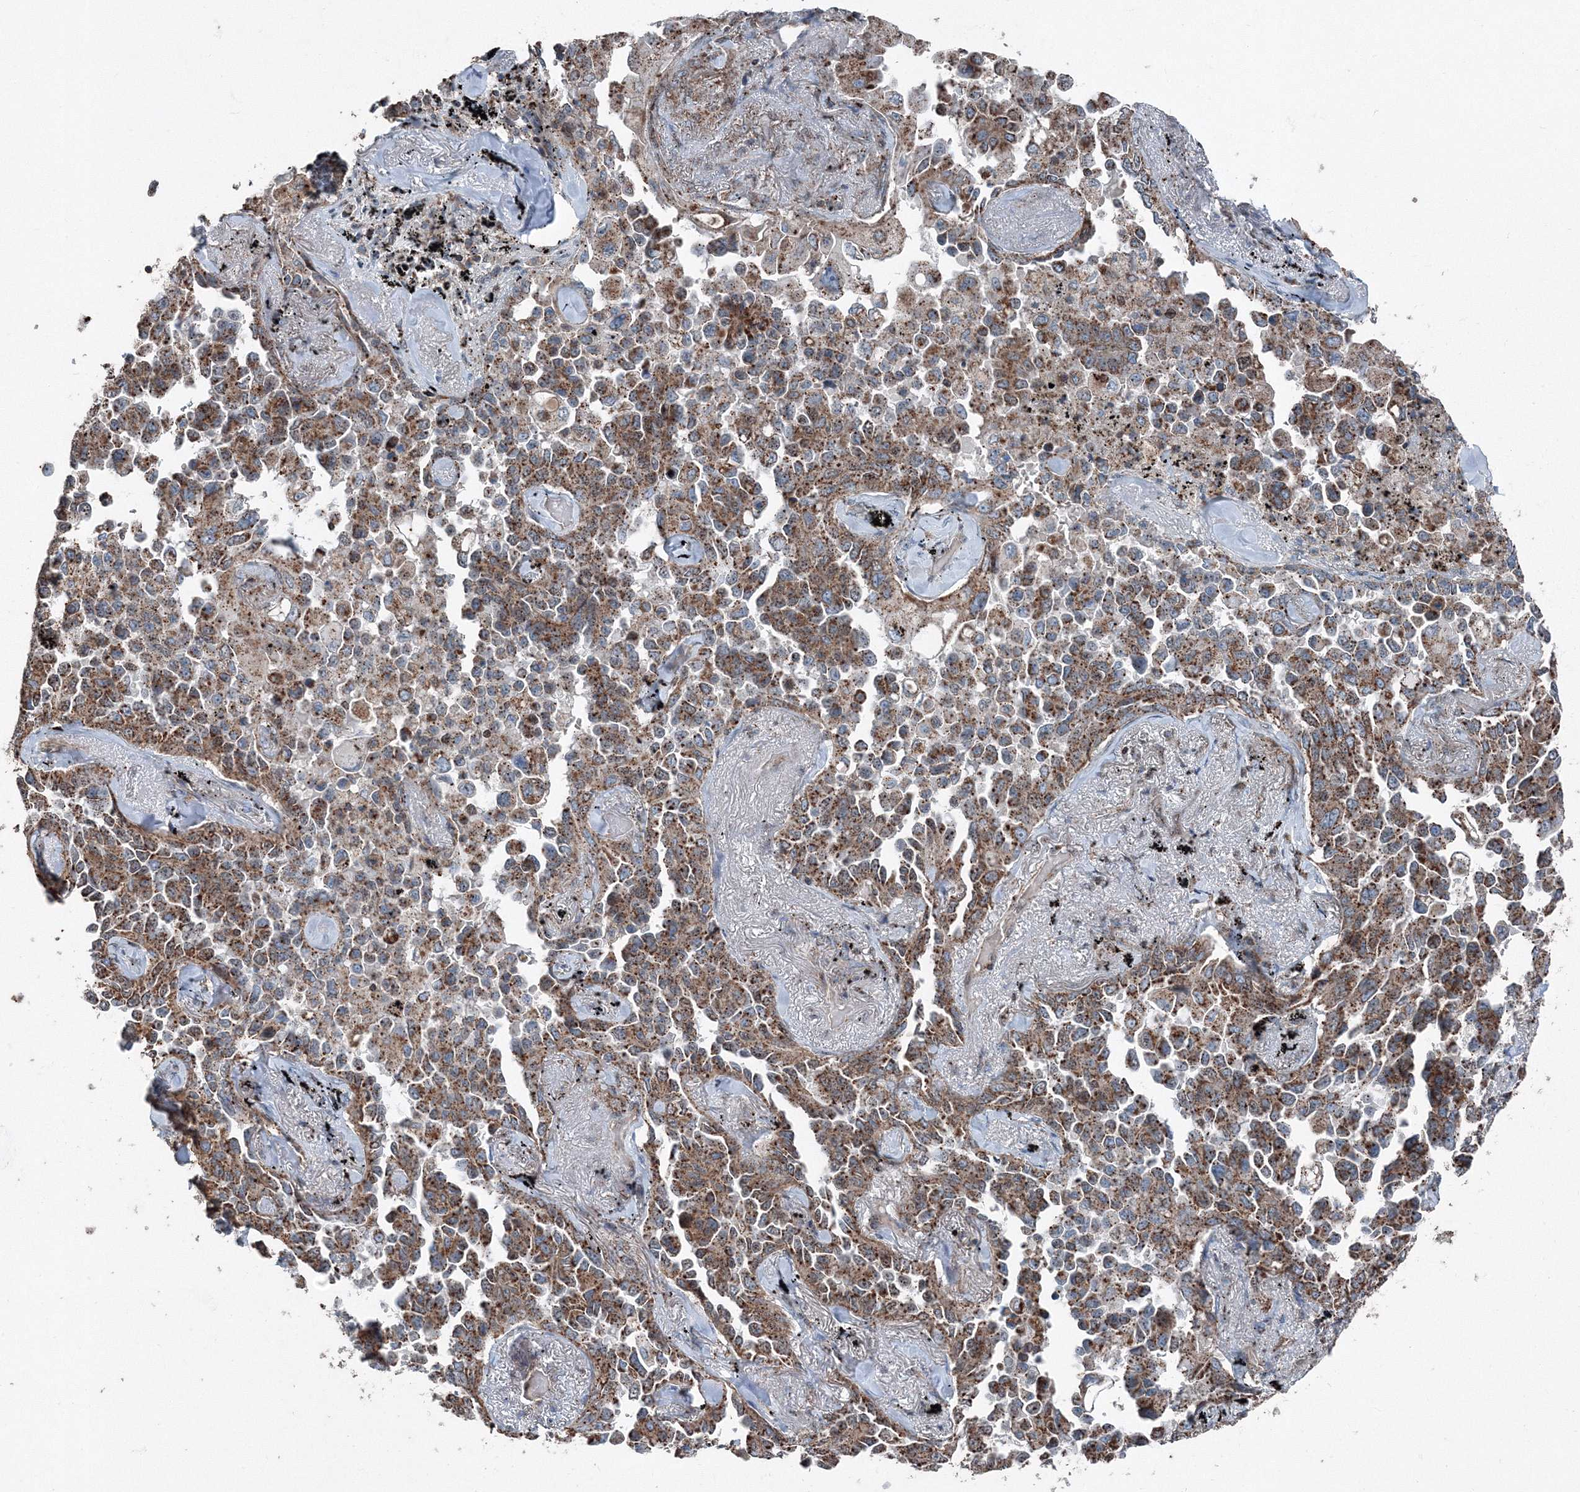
{"staining": {"intensity": "moderate", "quantity": ">75%", "location": "cytoplasmic/membranous"}, "tissue": "lung cancer", "cell_type": "Tumor cells", "image_type": "cancer", "snomed": [{"axis": "morphology", "description": "Adenocarcinoma, NOS"}, {"axis": "topography", "description": "Lung"}], "caption": "IHC image of lung cancer (adenocarcinoma) stained for a protein (brown), which displays medium levels of moderate cytoplasmic/membranous expression in about >75% of tumor cells.", "gene": "AASDH", "patient": {"sex": "female", "age": 67}}